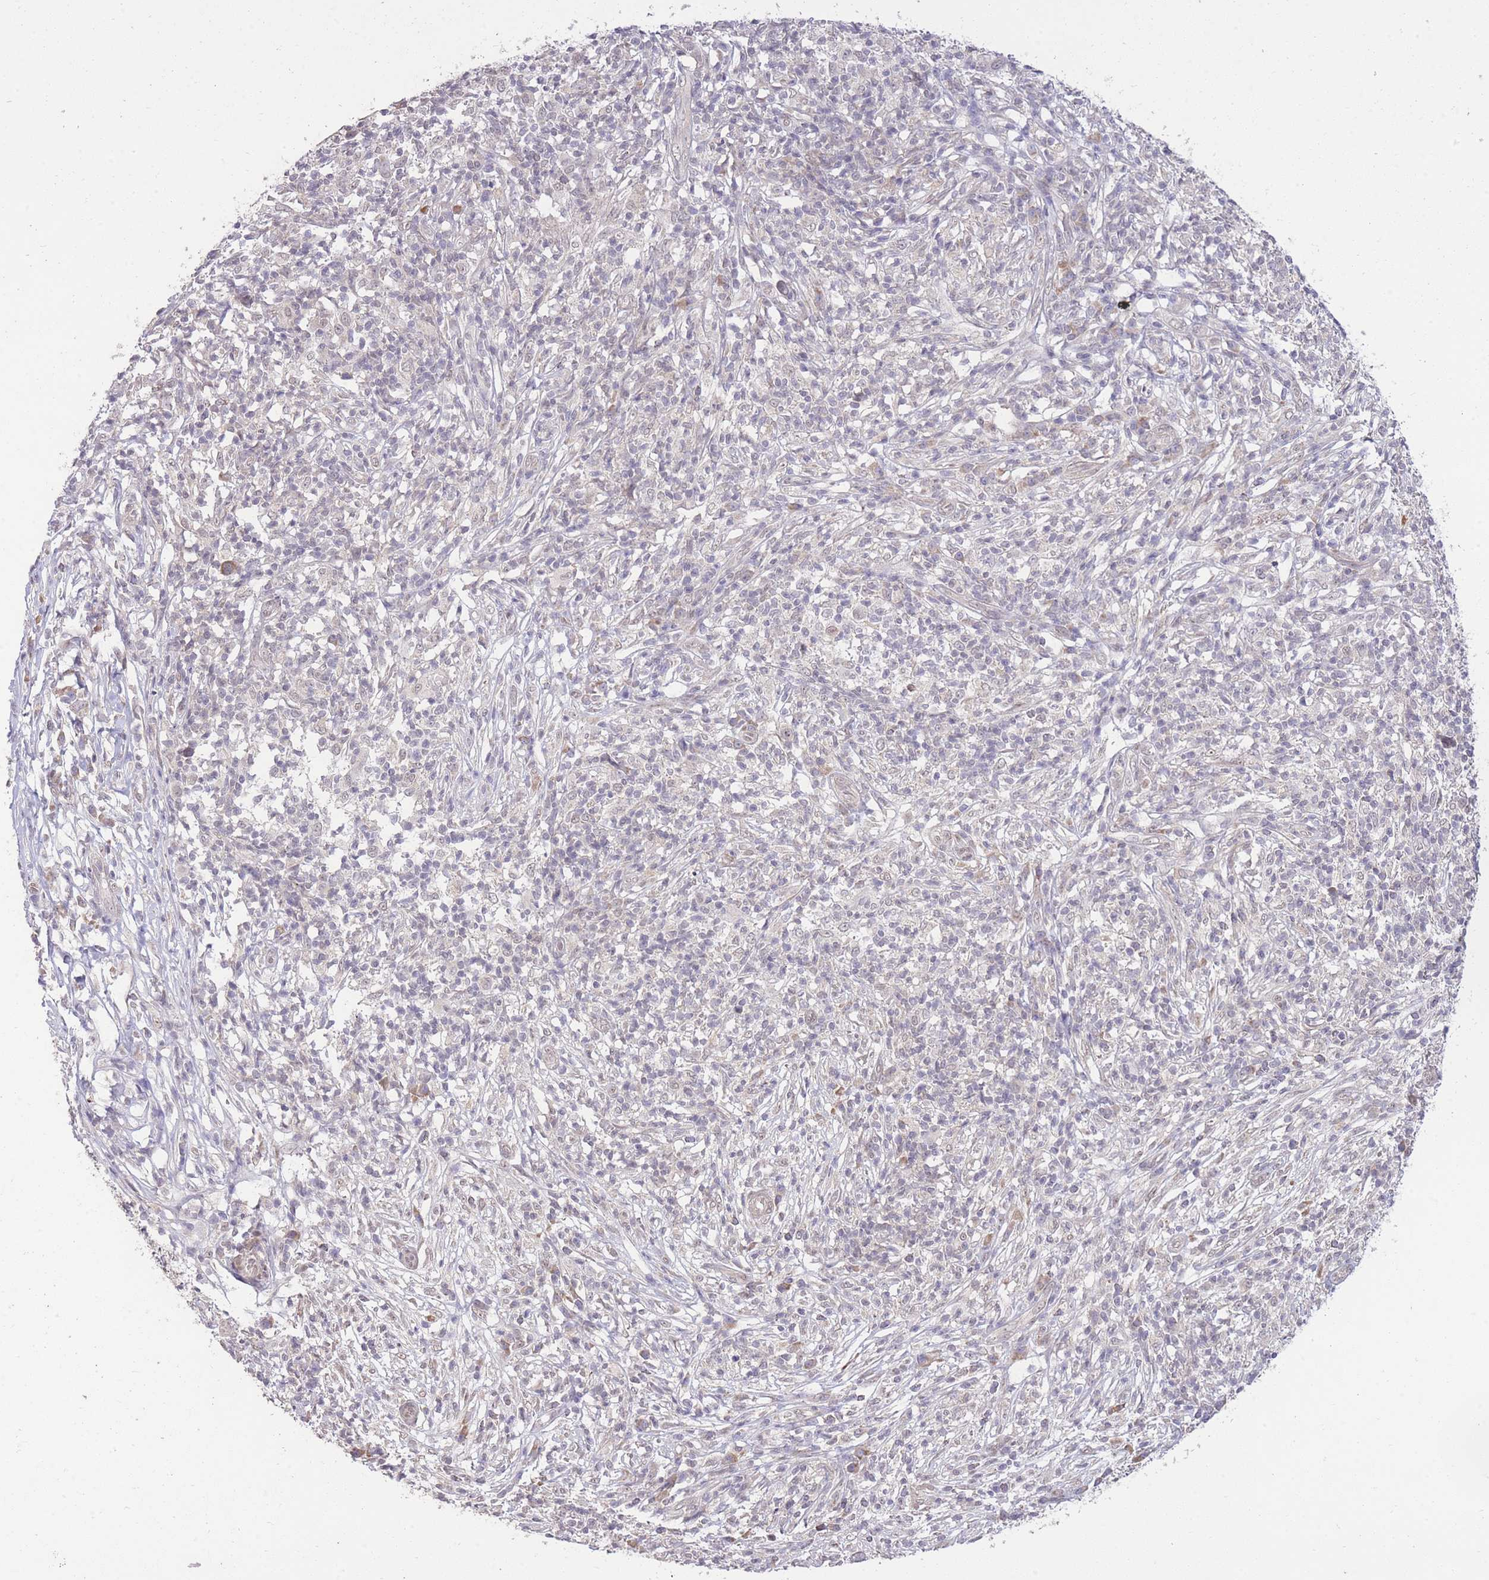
{"staining": {"intensity": "negative", "quantity": "none", "location": "none"}, "tissue": "melanoma", "cell_type": "Tumor cells", "image_type": "cancer", "snomed": [{"axis": "morphology", "description": "Malignant melanoma, NOS"}, {"axis": "topography", "description": "Skin"}], "caption": "IHC micrograph of neoplastic tissue: human melanoma stained with DAB displays no significant protein staining in tumor cells.", "gene": "ELOA2", "patient": {"sex": "male", "age": 66}}